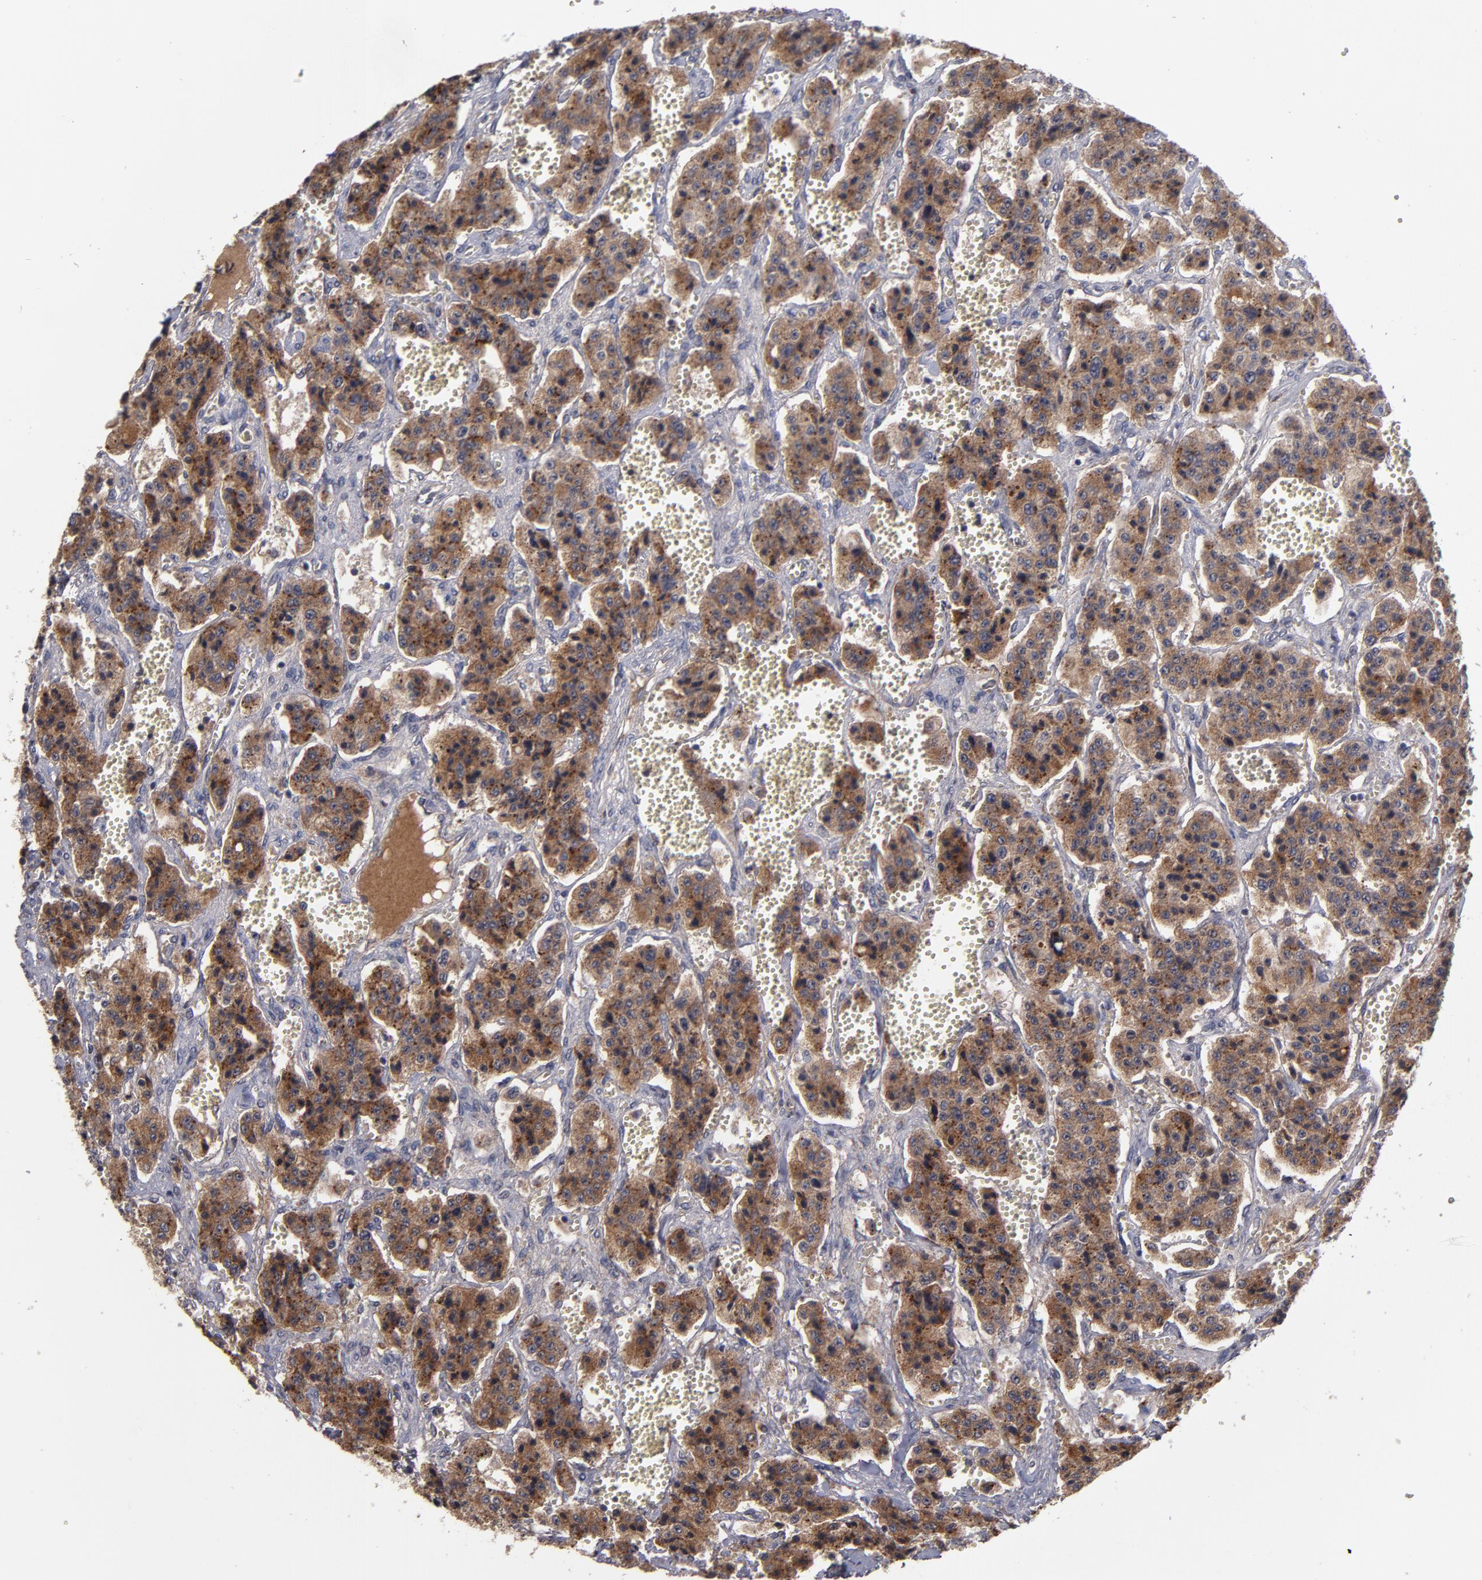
{"staining": {"intensity": "moderate", "quantity": ">75%", "location": "cytoplasmic/membranous"}, "tissue": "carcinoid", "cell_type": "Tumor cells", "image_type": "cancer", "snomed": [{"axis": "morphology", "description": "Carcinoid, malignant, NOS"}, {"axis": "topography", "description": "Small intestine"}], "caption": "An immunohistochemistry micrograph of neoplastic tissue is shown. Protein staining in brown highlights moderate cytoplasmic/membranous positivity in carcinoid (malignant) within tumor cells.", "gene": "MMP11", "patient": {"sex": "male", "age": 52}}